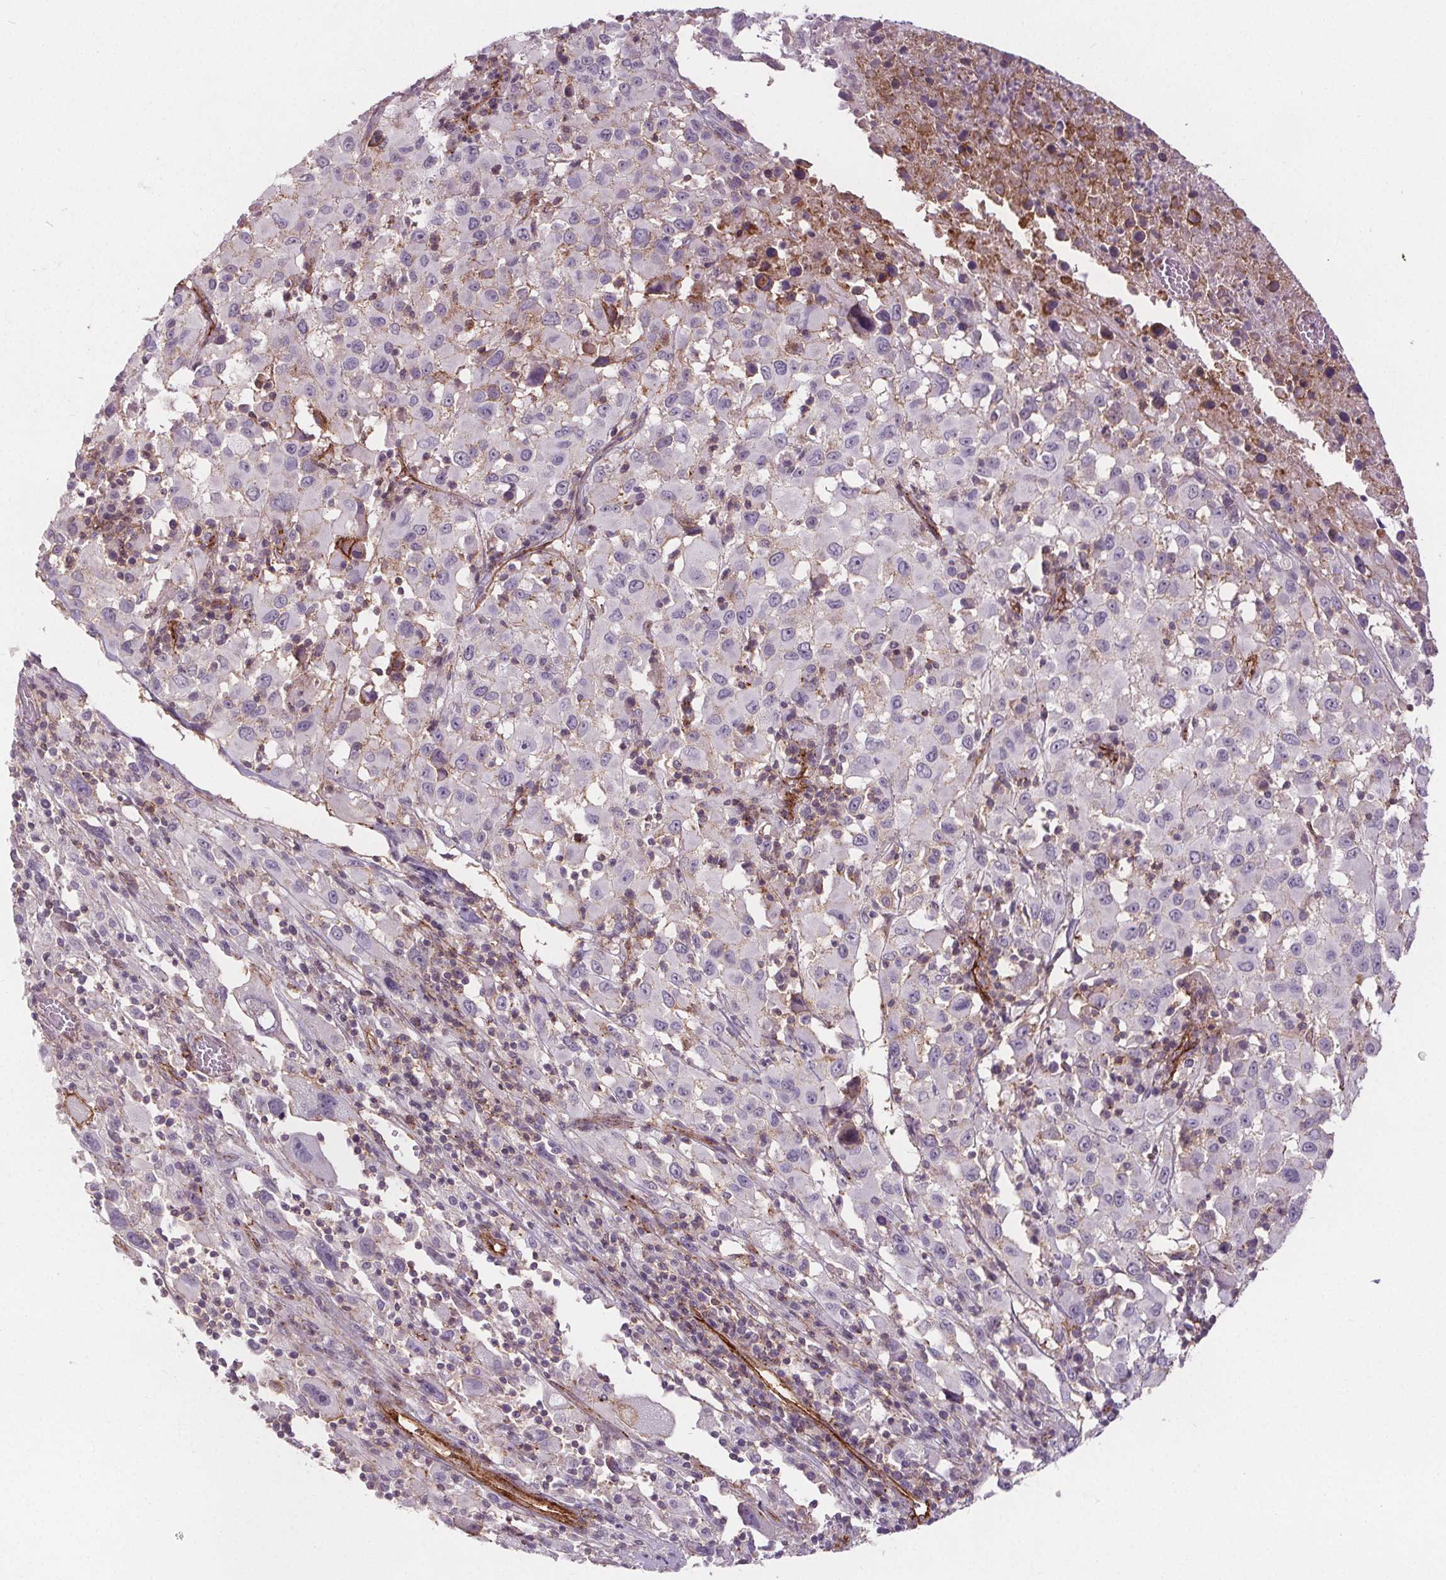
{"staining": {"intensity": "negative", "quantity": "none", "location": "none"}, "tissue": "melanoma", "cell_type": "Tumor cells", "image_type": "cancer", "snomed": [{"axis": "morphology", "description": "Malignant melanoma, Metastatic site"}, {"axis": "topography", "description": "Soft tissue"}], "caption": "Immunohistochemistry of malignant melanoma (metastatic site) reveals no staining in tumor cells.", "gene": "ATP1A1", "patient": {"sex": "male", "age": 50}}